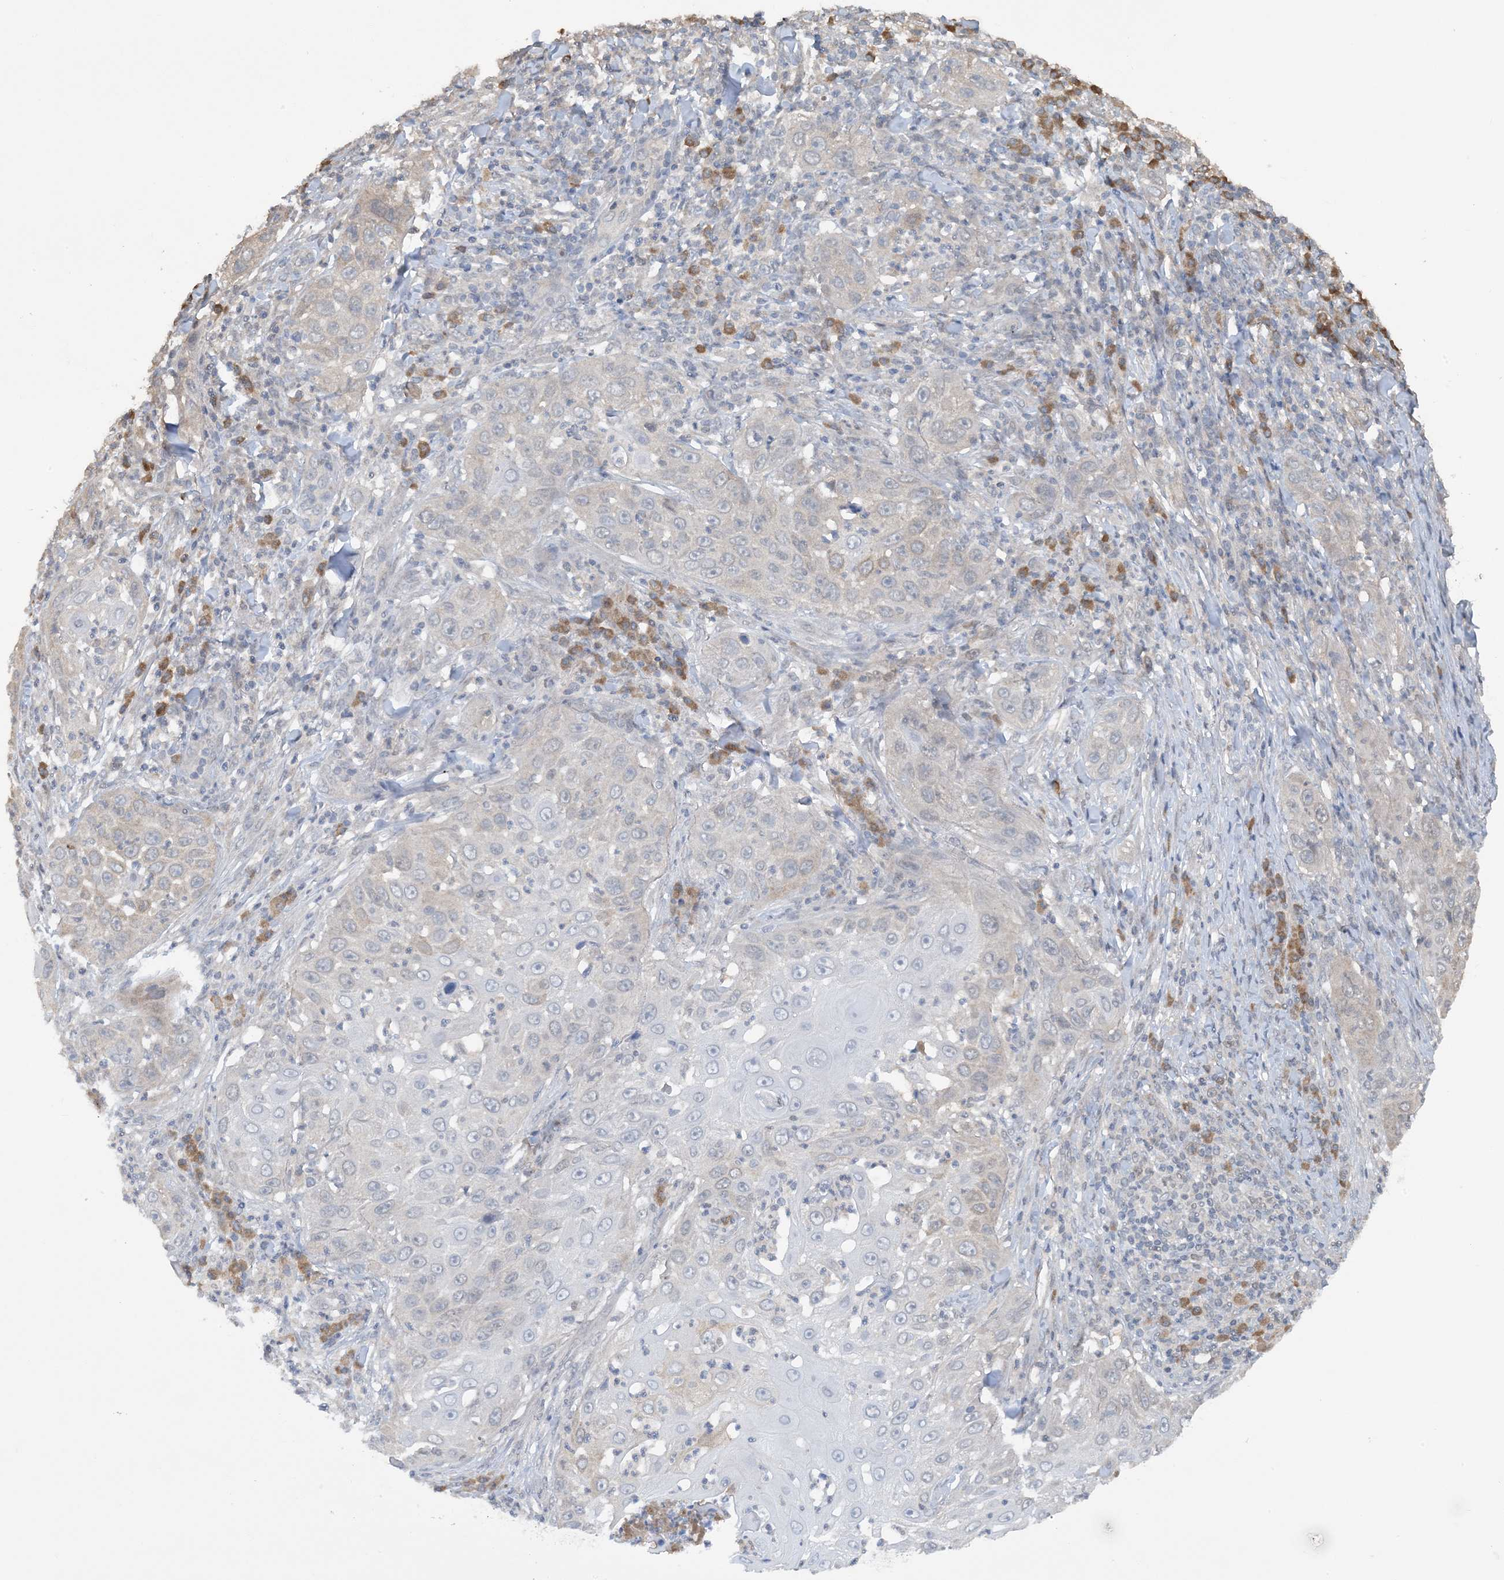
{"staining": {"intensity": "weak", "quantity": "<25%", "location": "cytoplasmic/membranous"}, "tissue": "skin cancer", "cell_type": "Tumor cells", "image_type": "cancer", "snomed": [{"axis": "morphology", "description": "Squamous cell carcinoma, NOS"}, {"axis": "topography", "description": "Skin"}], "caption": "Tumor cells are negative for brown protein staining in skin cancer (squamous cell carcinoma).", "gene": "ACYP2", "patient": {"sex": "female", "age": 44}}